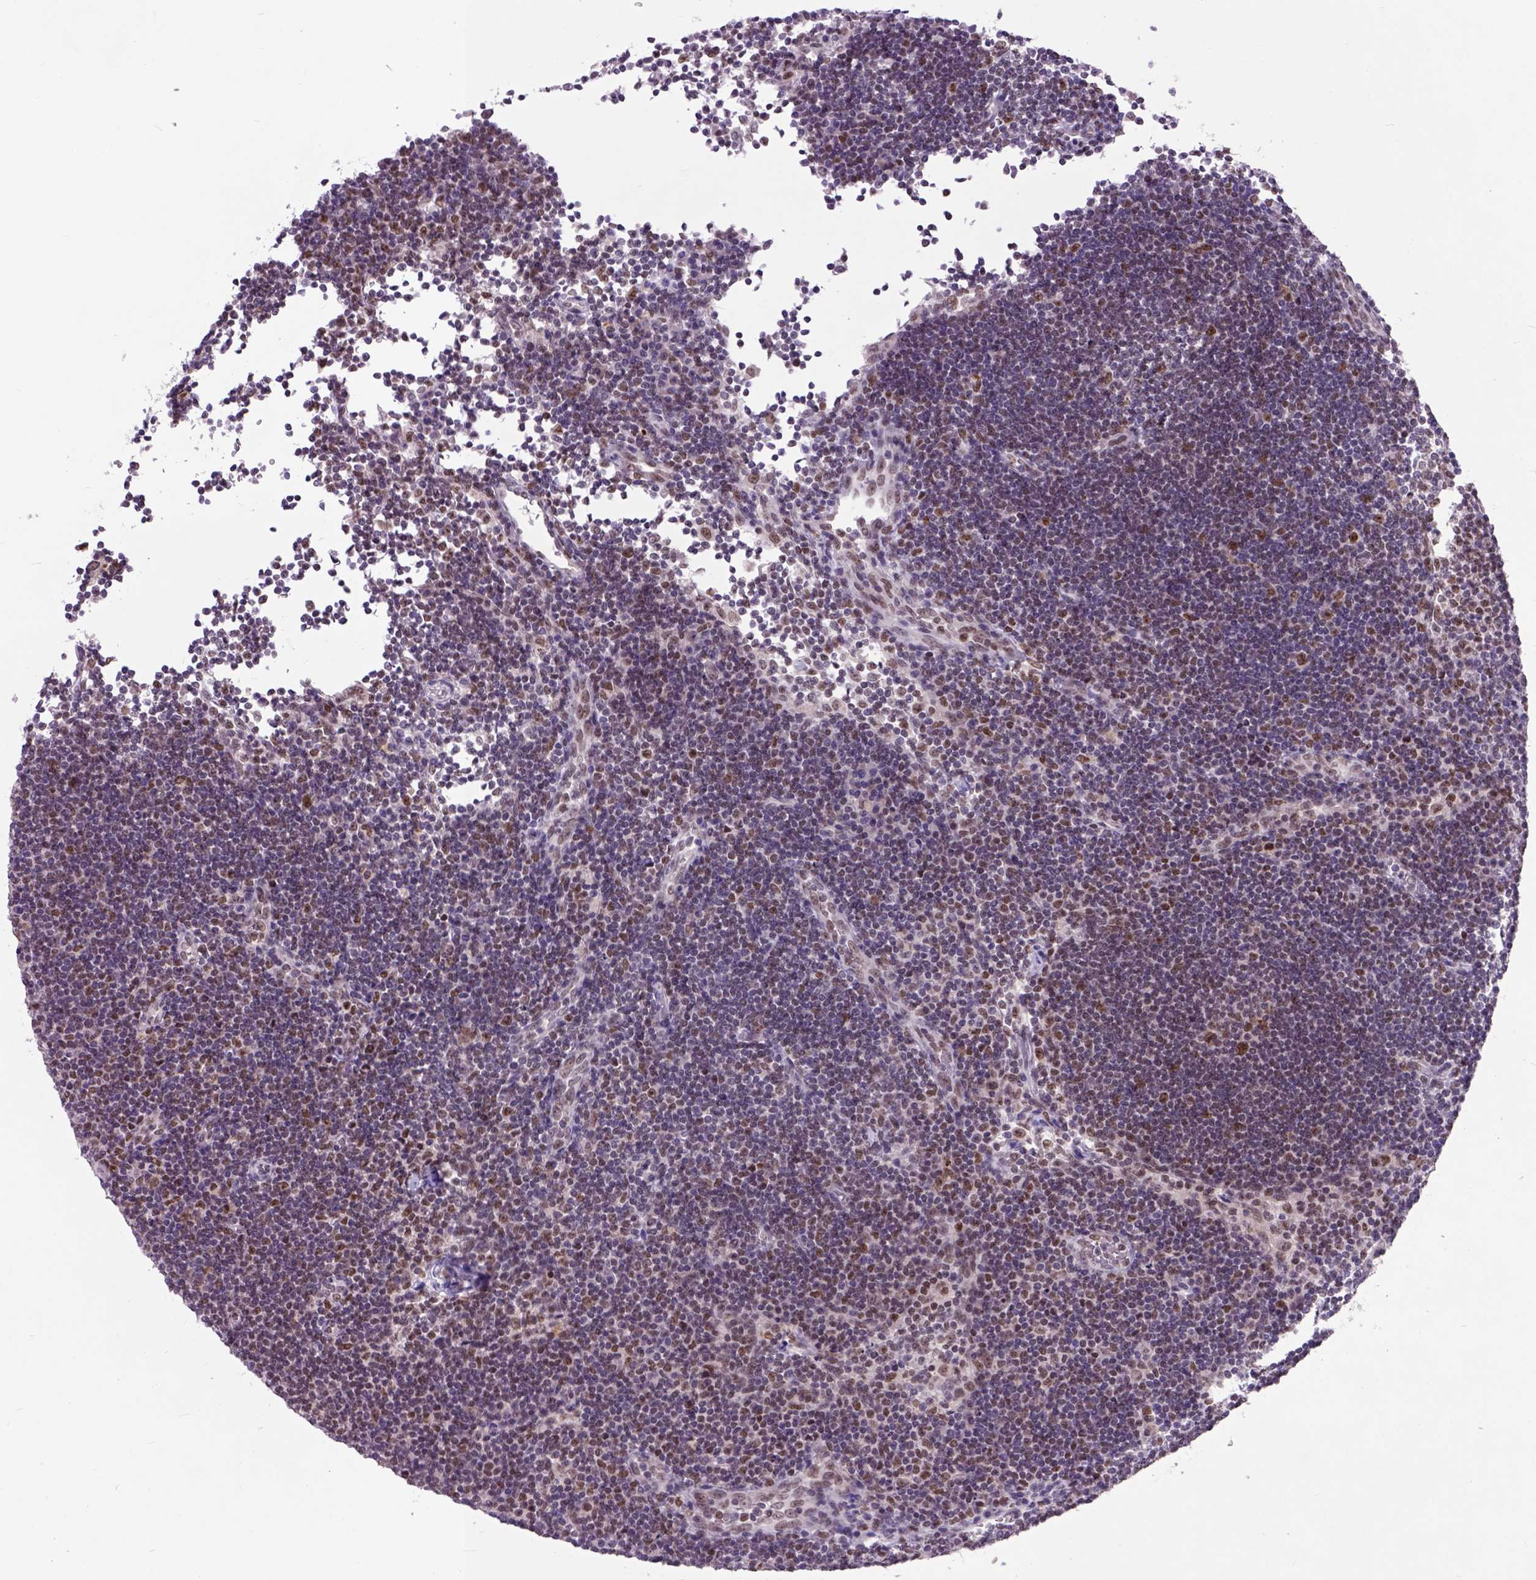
{"staining": {"intensity": "moderate", "quantity": ">75%", "location": "nuclear"}, "tissue": "lymph node", "cell_type": "Germinal center cells", "image_type": "normal", "snomed": [{"axis": "morphology", "description": "Normal tissue, NOS"}, {"axis": "topography", "description": "Lymph node"}], "caption": "Immunohistochemical staining of benign lymph node displays moderate nuclear protein staining in approximately >75% of germinal center cells.", "gene": "RCC2", "patient": {"sex": "male", "age": 67}}